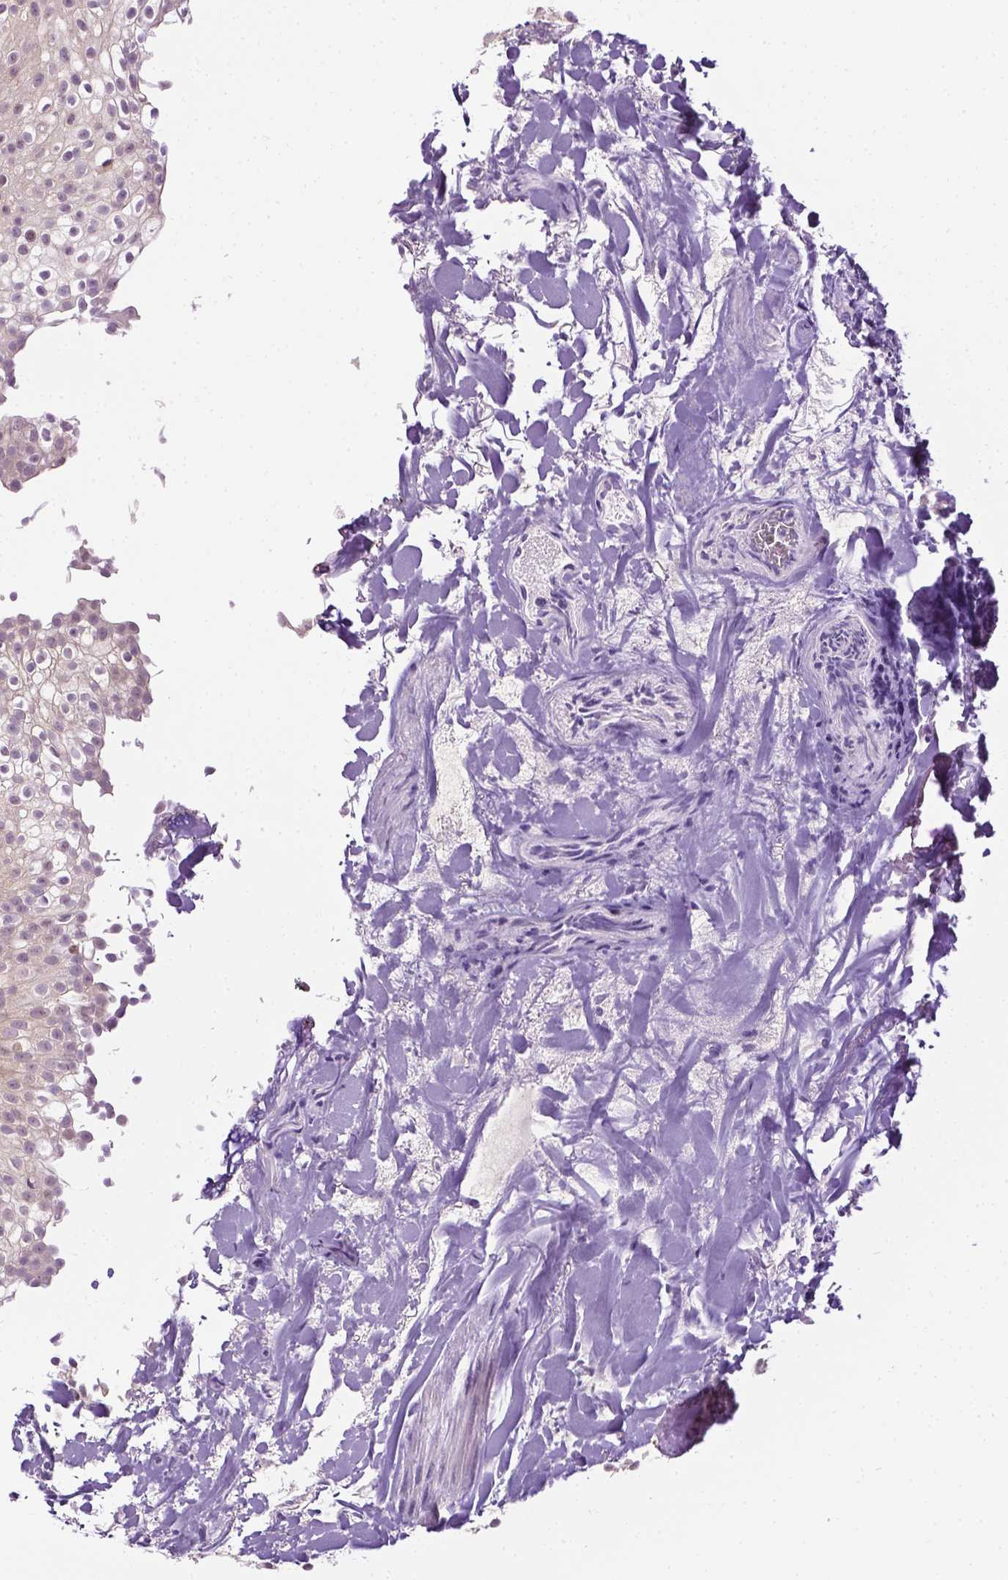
{"staining": {"intensity": "weak", "quantity": "<25%", "location": "nuclear"}, "tissue": "urothelial cancer", "cell_type": "Tumor cells", "image_type": "cancer", "snomed": [{"axis": "morphology", "description": "Urothelial carcinoma, Low grade"}, {"axis": "topography", "description": "Urinary bladder"}], "caption": "Immunohistochemistry (IHC) histopathology image of human urothelial carcinoma (low-grade) stained for a protein (brown), which shows no staining in tumor cells.", "gene": "DENND4A", "patient": {"sex": "male", "age": 70}}